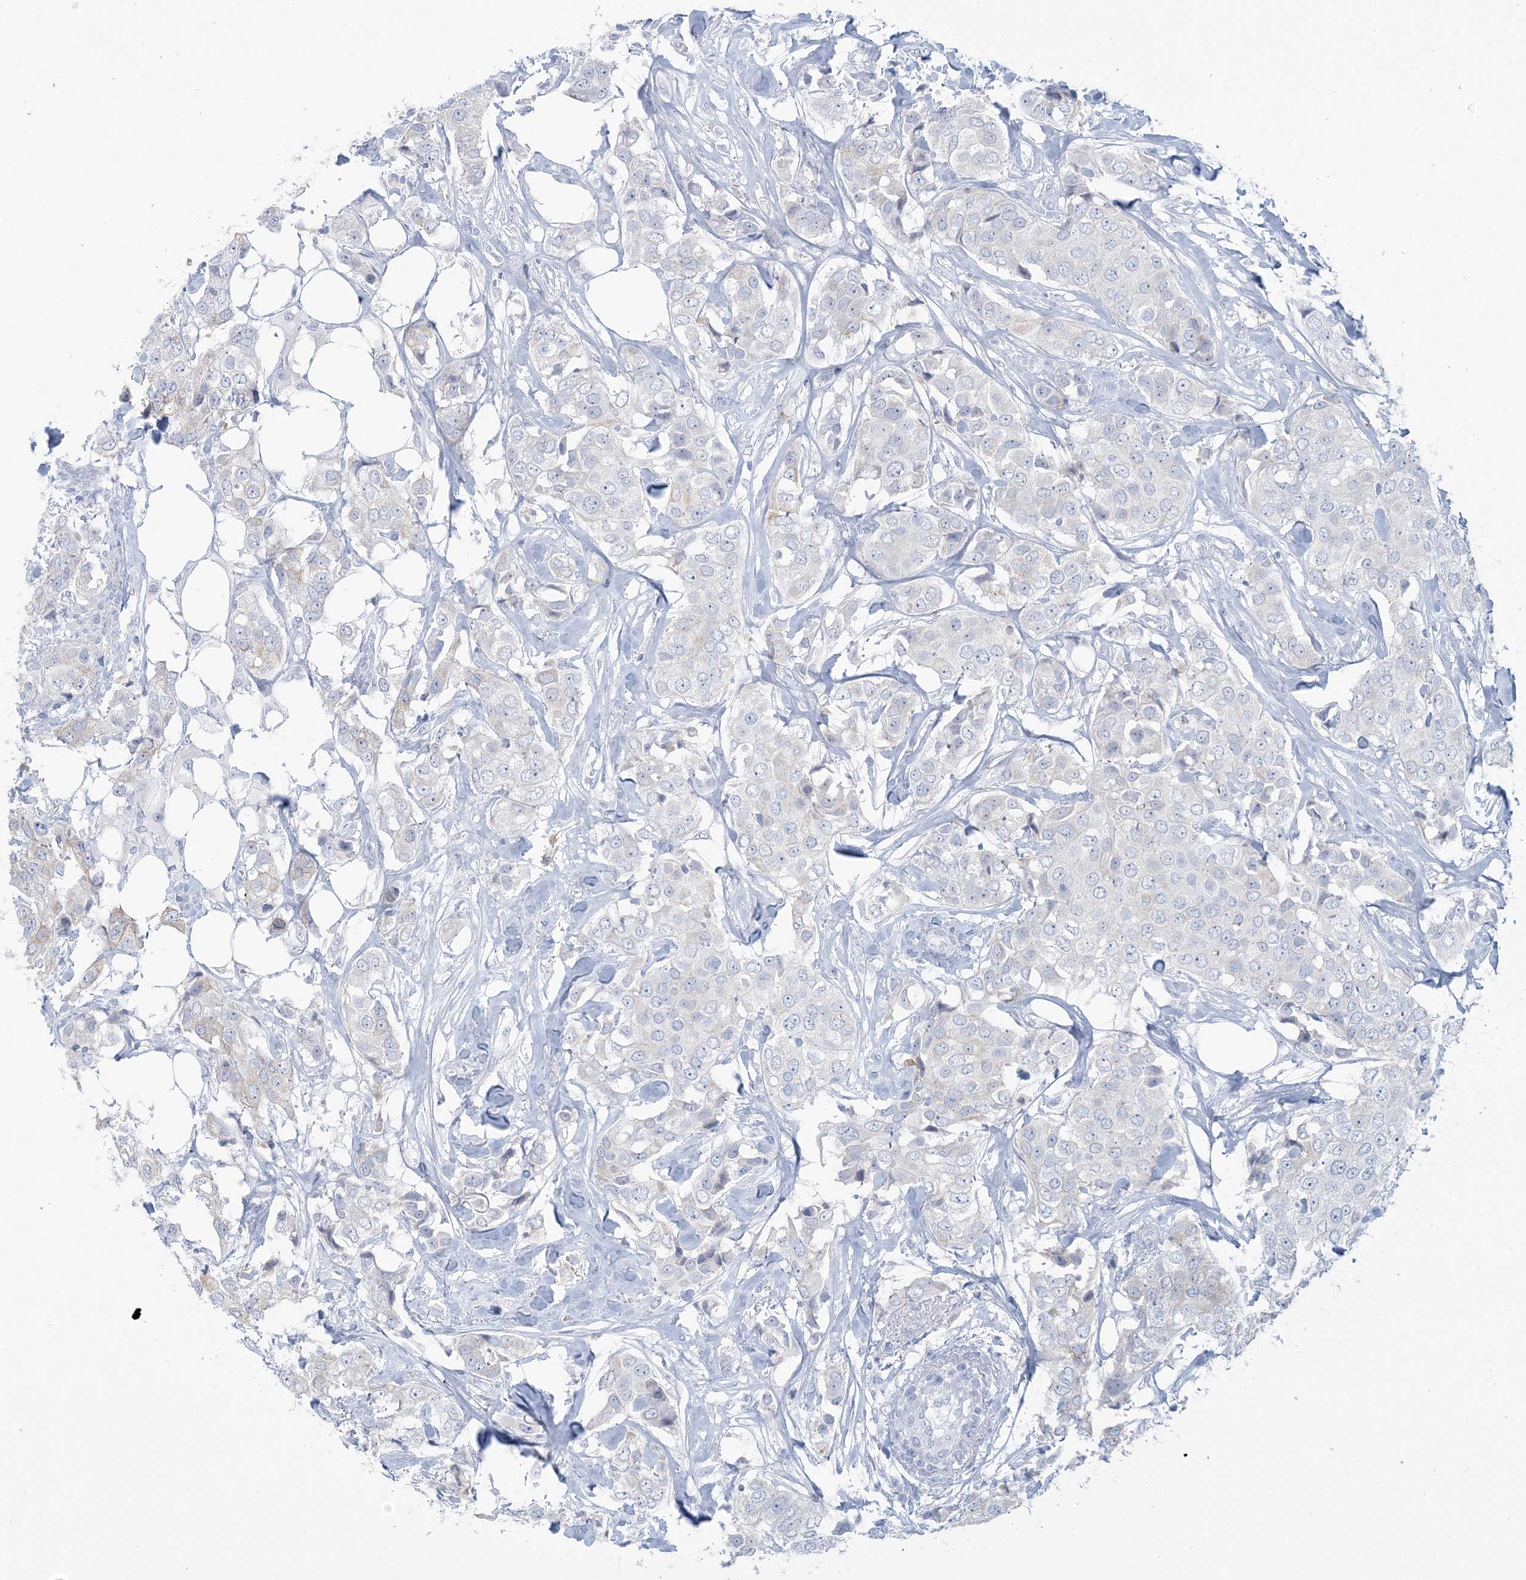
{"staining": {"intensity": "negative", "quantity": "none", "location": "none"}, "tissue": "breast cancer", "cell_type": "Tumor cells", "image_type": "cancer", "snomed": [{"axis": "morphology", "description": "Duct carcinoma"}, {"axis": "topography", "description": "Breast"}], "caption": "This is an IHC micrograph of breast invasive ductal carcinoma. There is no staining in tumor cells.", "gene": "AGXT", "patient": {"sex": "female", "age": 80}}